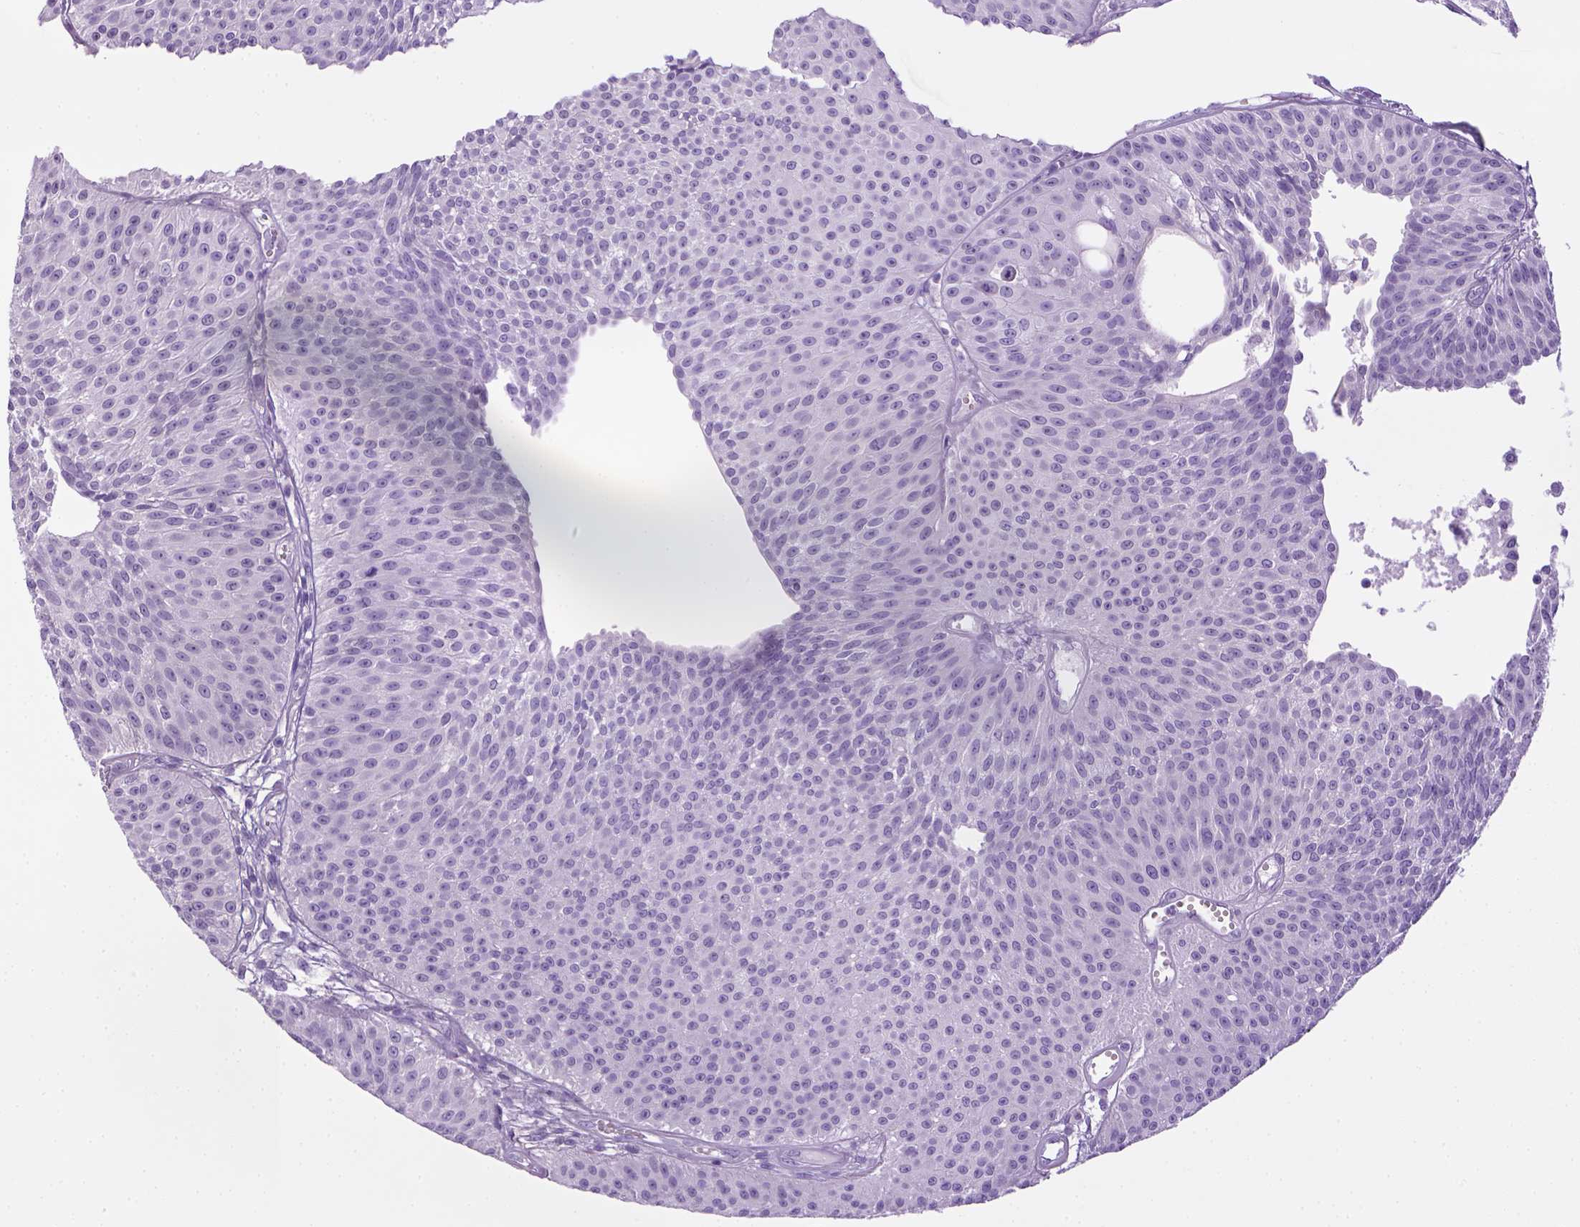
{"staining": {"intensity": "negative", "quantity": "none", "location": "none"}, "tissue": "urothelial cancer", "cell_type": "Tumor cells", "image_type": "cancer", "snomed": [{"axis": "morphology", "description": "Urothelial carcinoma, Low grade"}, {"axis": "topography", "description": "Urinary bladder"}], "caption": "This is an IHC micrograph of human urothelial cancer. There is no positivity in tumor cells.", "gene": "SGCG", "patient": {"sex": "male", "age": 63}}